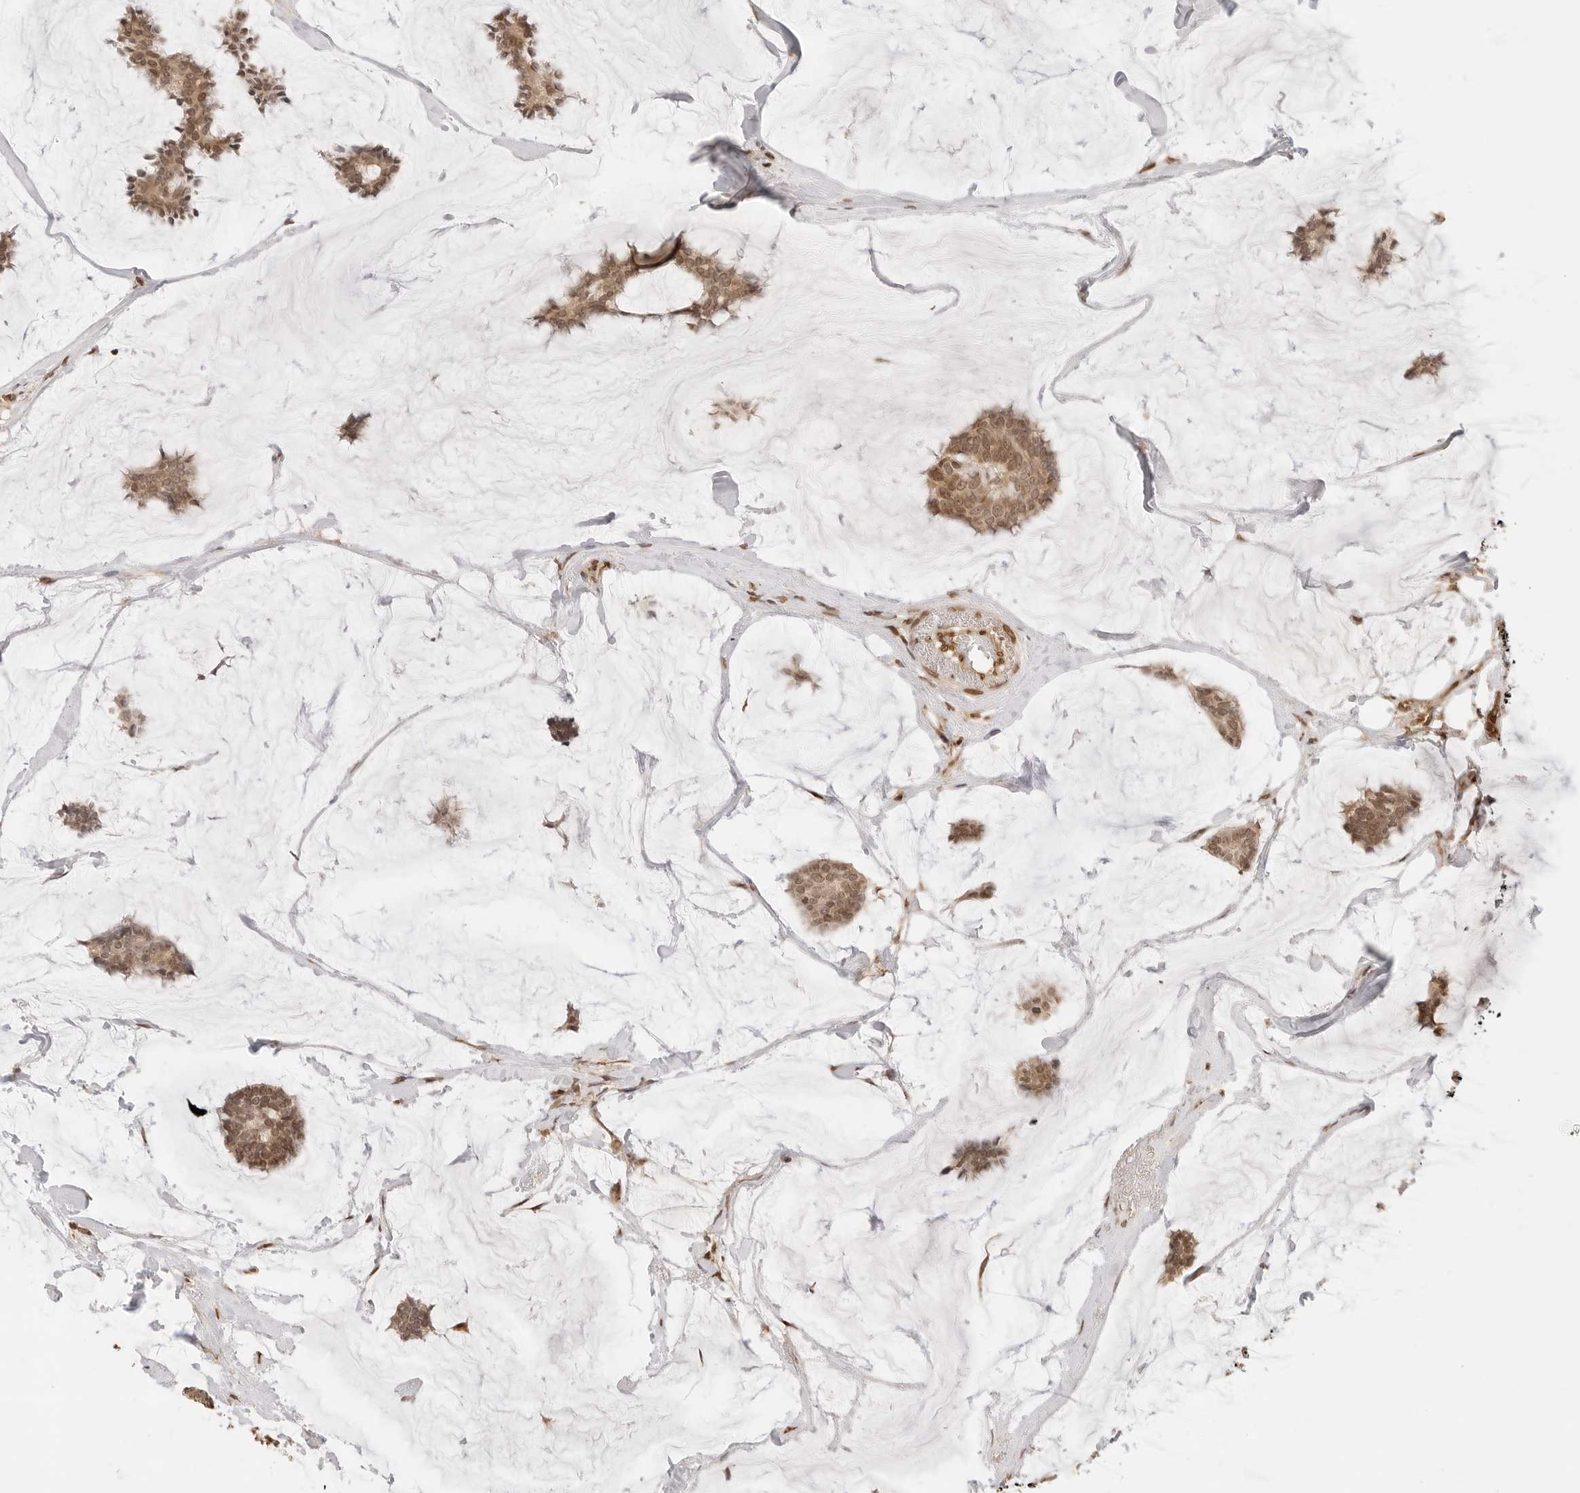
{"staining": {"intensity": "moderate", "quantity": ">75%", "location": "cytoplasmic/membranous,nuclear"}, "tissue": "breast cancer", "cell_type": "Tumor cells", "image_type": "cancer", "snomed": [{"axis": "morphology", "description": "Duct carcinoma"}, {"axis": "topography", "description": "Breast"}], "caption": "Breast cancer stained for a protein (brown) exhibits moderate cytoplasmic/membranous and nuclear positive positivity in approximately >75% of tumor cells.", "gene": "POLH", "patient": {"sex": "female", "age": 93}}